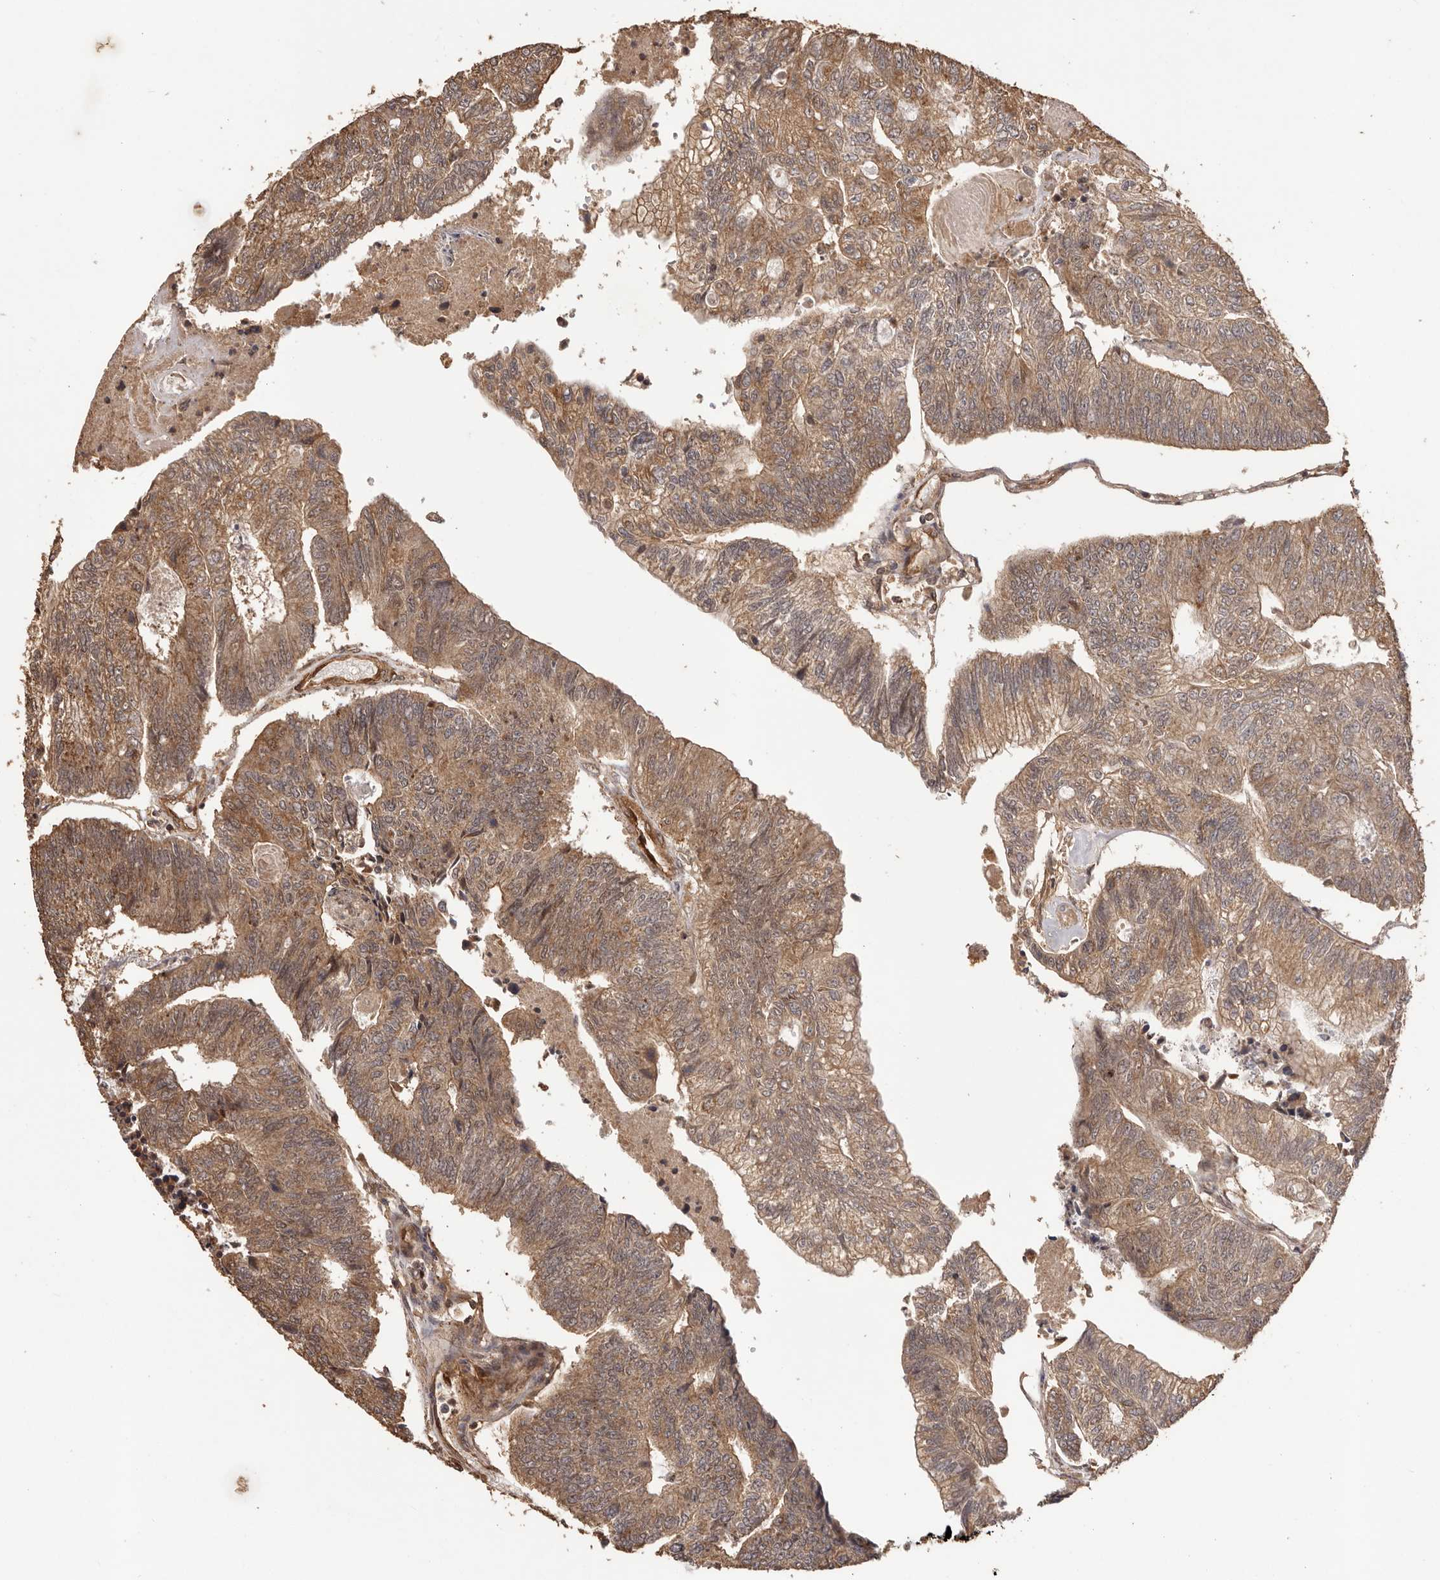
{"staining": {"intensity": "moderate", "quantity": ">75%", "location": "cytoplasmic/membranous"}, "tissue": "colorectal cancer", "cell_type": "Tumor cells", "image_type": "cancer", "snomed": [{"axis": "morphology", "description": "Adenocarcinoma, NOS"}, {"axis": "topography", "description": "Colon"}], "caption": "A micrograph of human colorectal cancer stained for a protein exhibits moderate cytoplasmic/membranous brown staining in tumor cells. The protein of interest is shown in brown color, while the nuclei are stained blue.", "gene": "UBR2", "patient": {"sex": "female", "age": 67}}